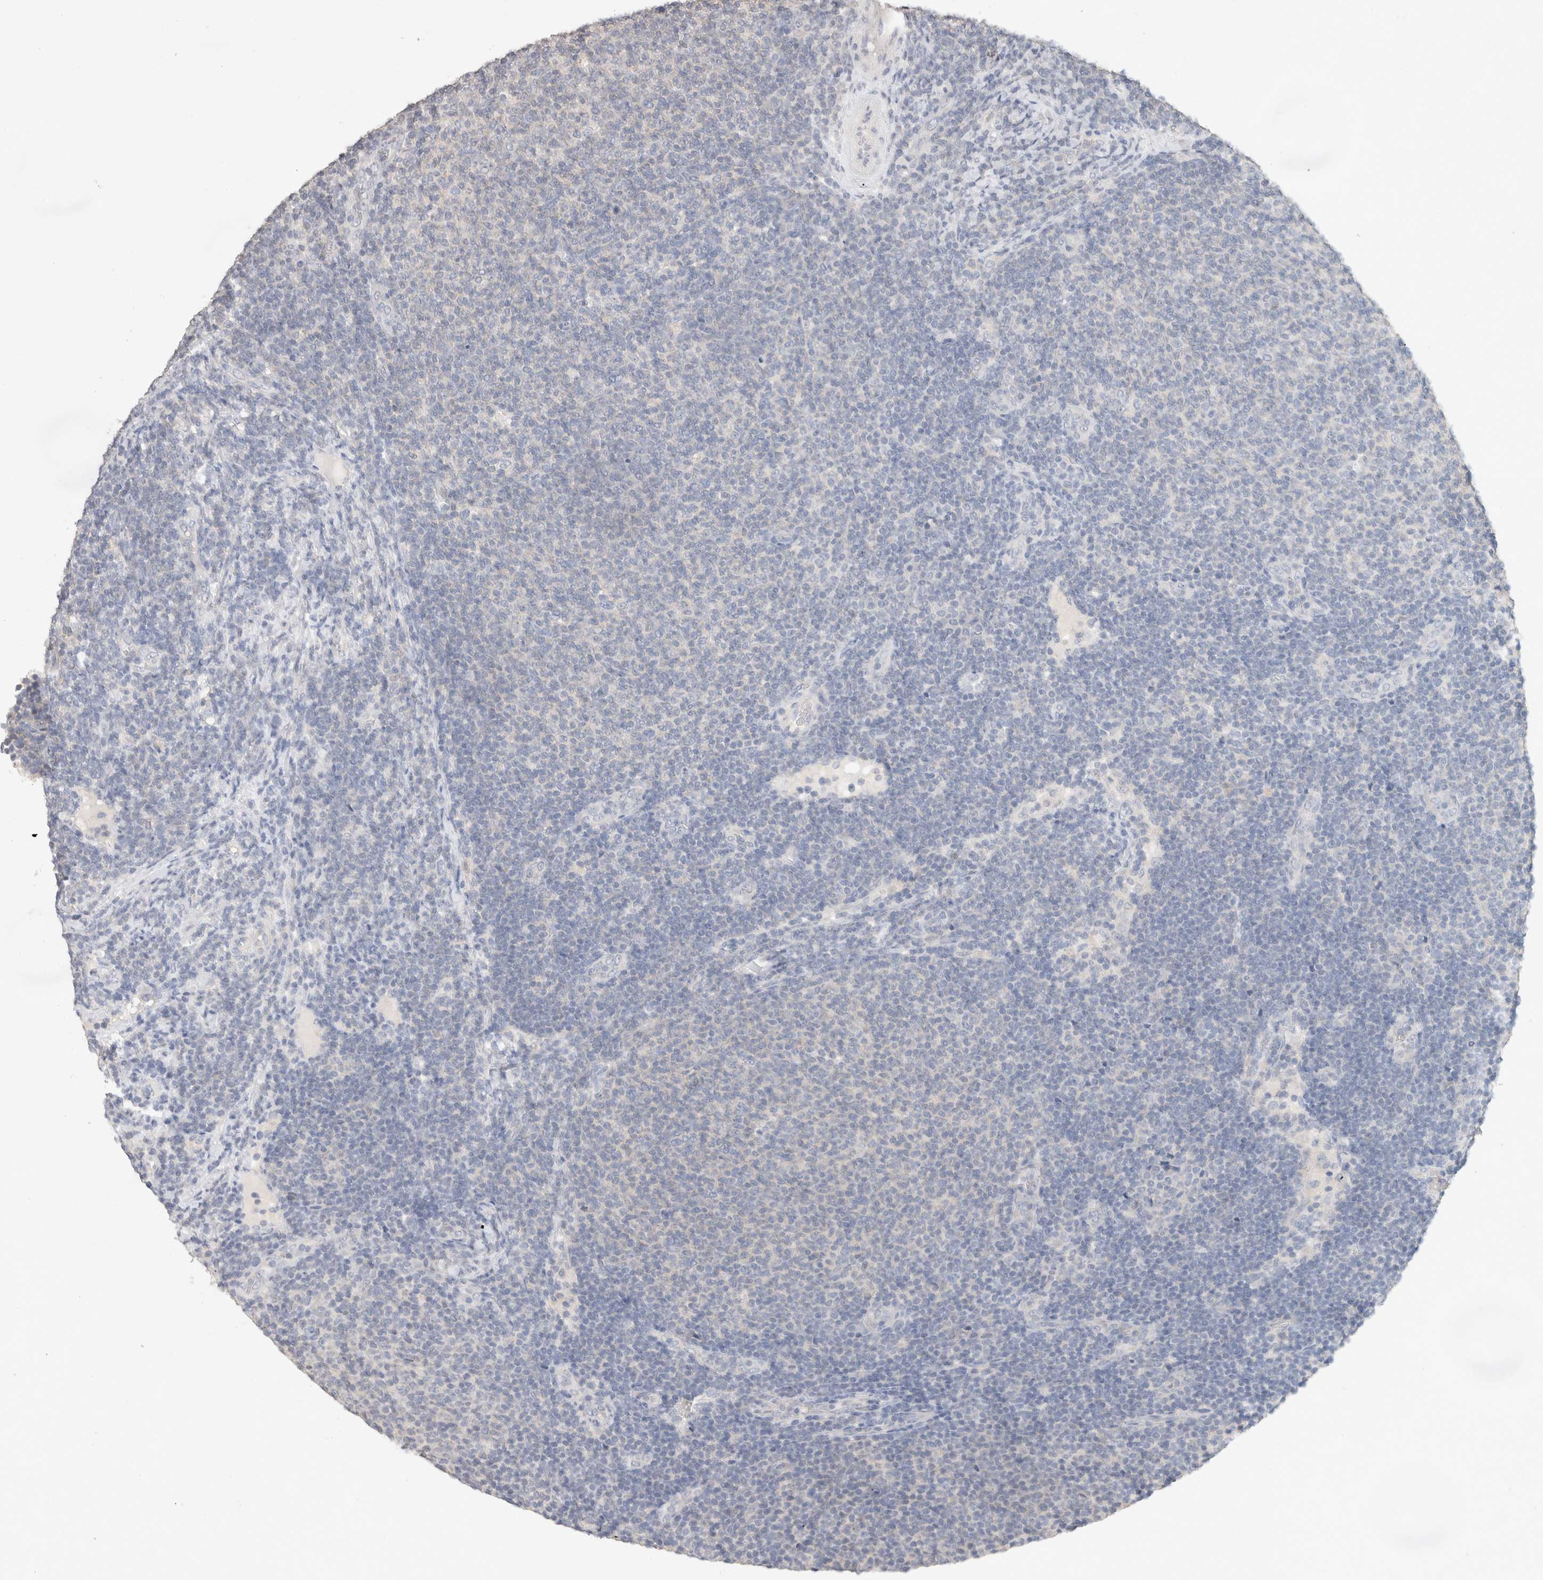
{"staining": {"intensity": "negative", "quantity": "none", "location": "none"}, "tissue": "lymphoma", "cell_type": "Tumor cells", "image_type": "cancer", "snomed": [{"axis": "morphology", "description": "Malignant lymphoma, non-Hodgkin's type, Low grade"}, {"axis": "topography", "description": "Lymph node"}], "caption": "There is no significant expression in tumor cells of lymphoma.", "gene": "MPP2", "patient": {"sex": "male", "age": 66}}